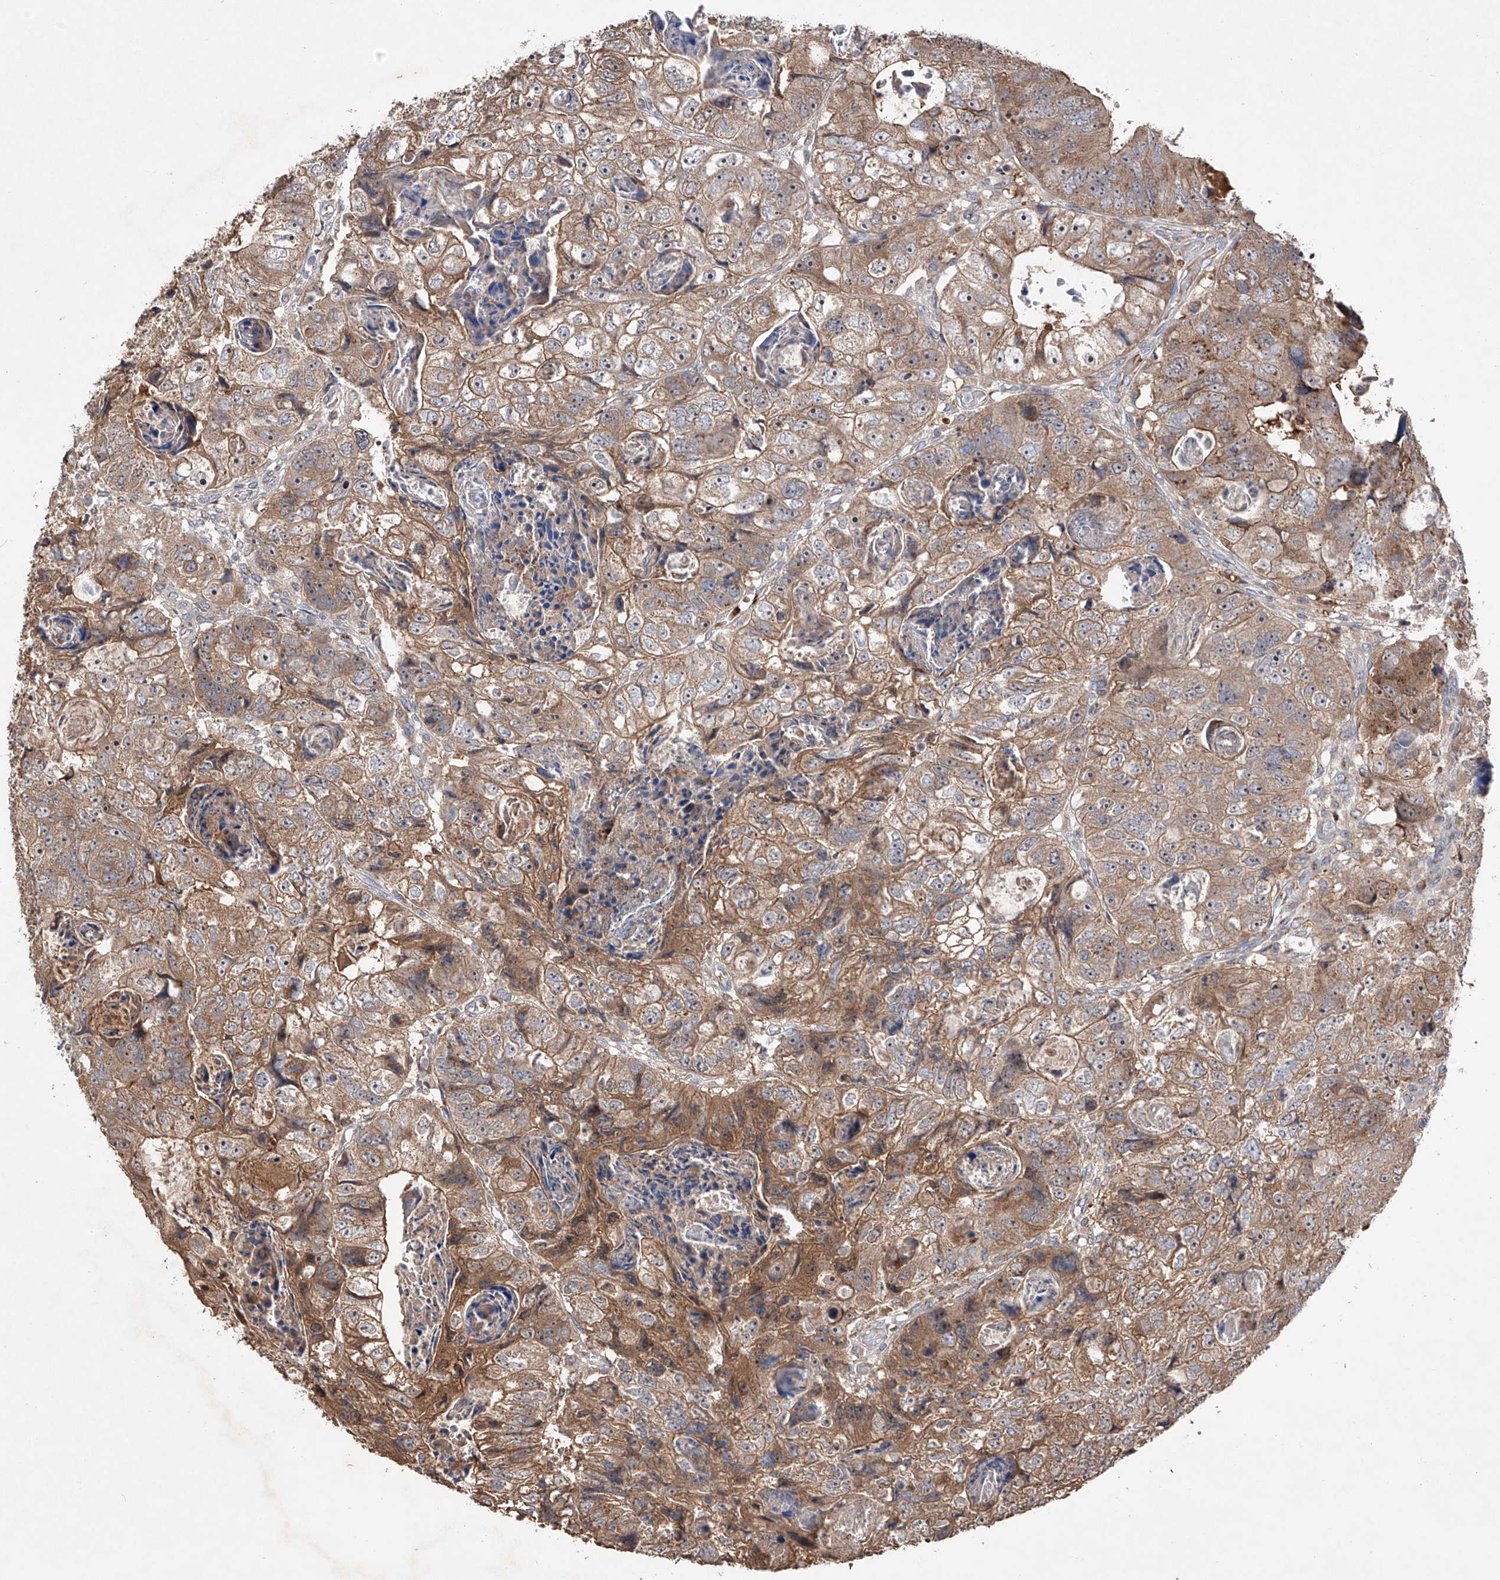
{"staining": {"intensity": "moderate", "quantity": ">75%", "location": "cytoplasmic/membranous"}, "tissue": "colorectal cancer", "cell_type": "Tumor cells", "image_type": "cancer", "snomed": [{"axis": "morphology", "description": "Adenocarcinoma, NOS"}, {"axis": "topography", "description": "Rectum"}], "caption": "Immunohistochemical staining of human colorectal cancer (adenocarcinoma) demonstrates medium levels of moderate cytoplasmic/membranous positivity in about >75% of tumor cells.", "gene": "EDN1", "patient": {"sex": "male", "age": 59}}